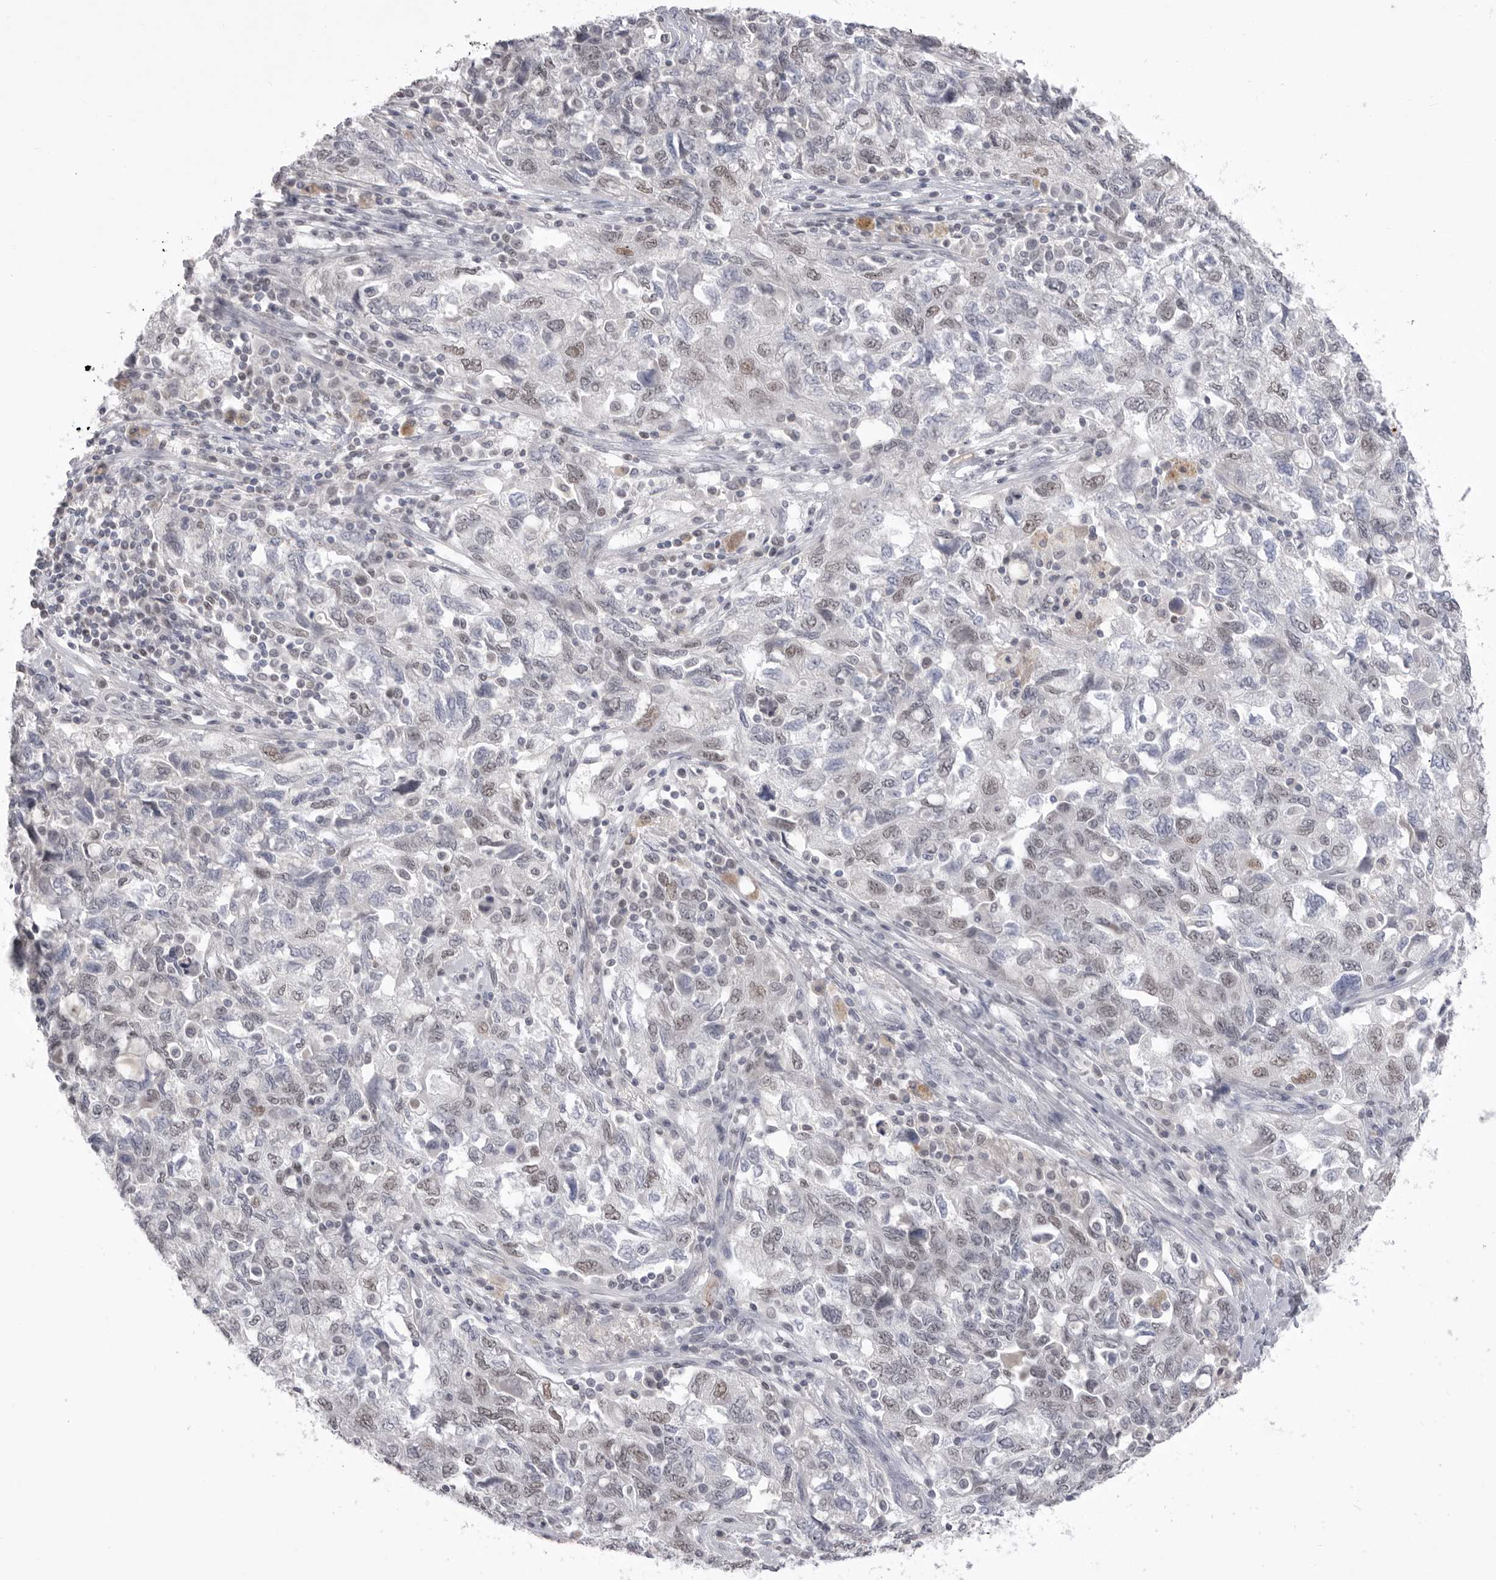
{"staining": {"intensity": "moderate", "quantity": "<25%", "location": "nuclear"}, "tissue": "ovarian cancer", "cell_type": "Tumor cells", "image_type": "cancer", "snomed": [{"axis": "morphology", "description": "Carcinoma, NOS"}, {"axis": "morphology", "description": "Cystadenocarcinoma, serous, NOS"}, {"axis": "topography", "description": "Ovary"}], "caption": "Immunohistochemistry (IHC) of human ovarian cancer demonstrates low levels of moderate nuclear positivity in about <25% of tumor cells. (Brightfield microscopy of DAB IHC at high magnification).", "gene": "ZBTB7B", "patient": {"sex": "female", "age": 69}}